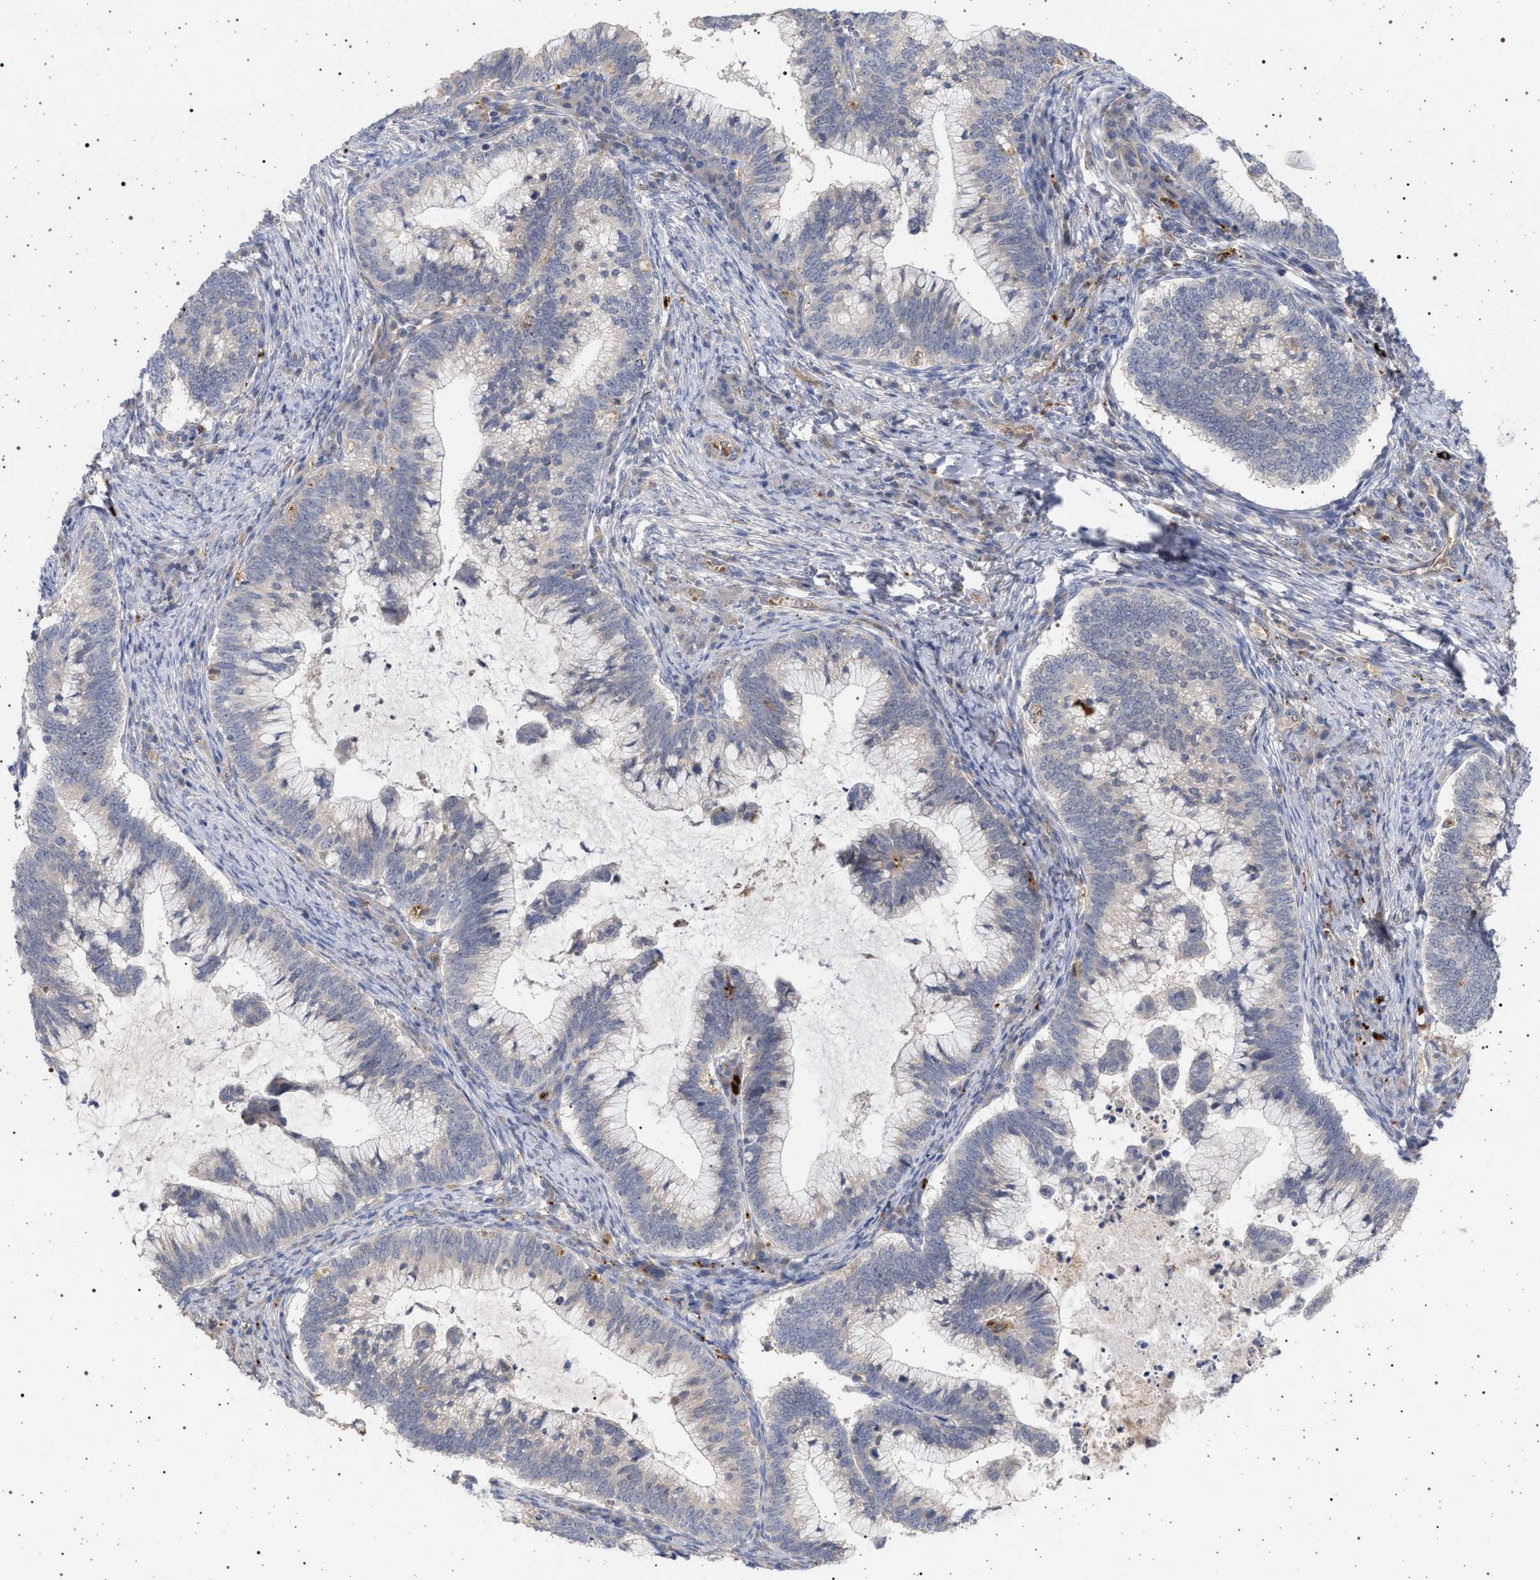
{"staining": {"intensity": "negative", "quantity": "none", "location": "none"}, "tissue": "cervical cancer", "cell_type": "Tumor cells", "image_type": "cancer", "snomed": [{"axis": "morphology", "description": "Adenocarcinoma, NOS"}, {"axis": "topography", "description": "Cervix"}], "caption": "This is a histopathology image of immunohistochemistry (IHC) staining of cervical adenocarcinoma, which shows no positivity in tumor cells. (DAB immunohistochemistry (IHC) visualized using brightfield microscopy, high magnification).", "gene": "RBM48", "patient": {"sex": "female", "age": 36}}